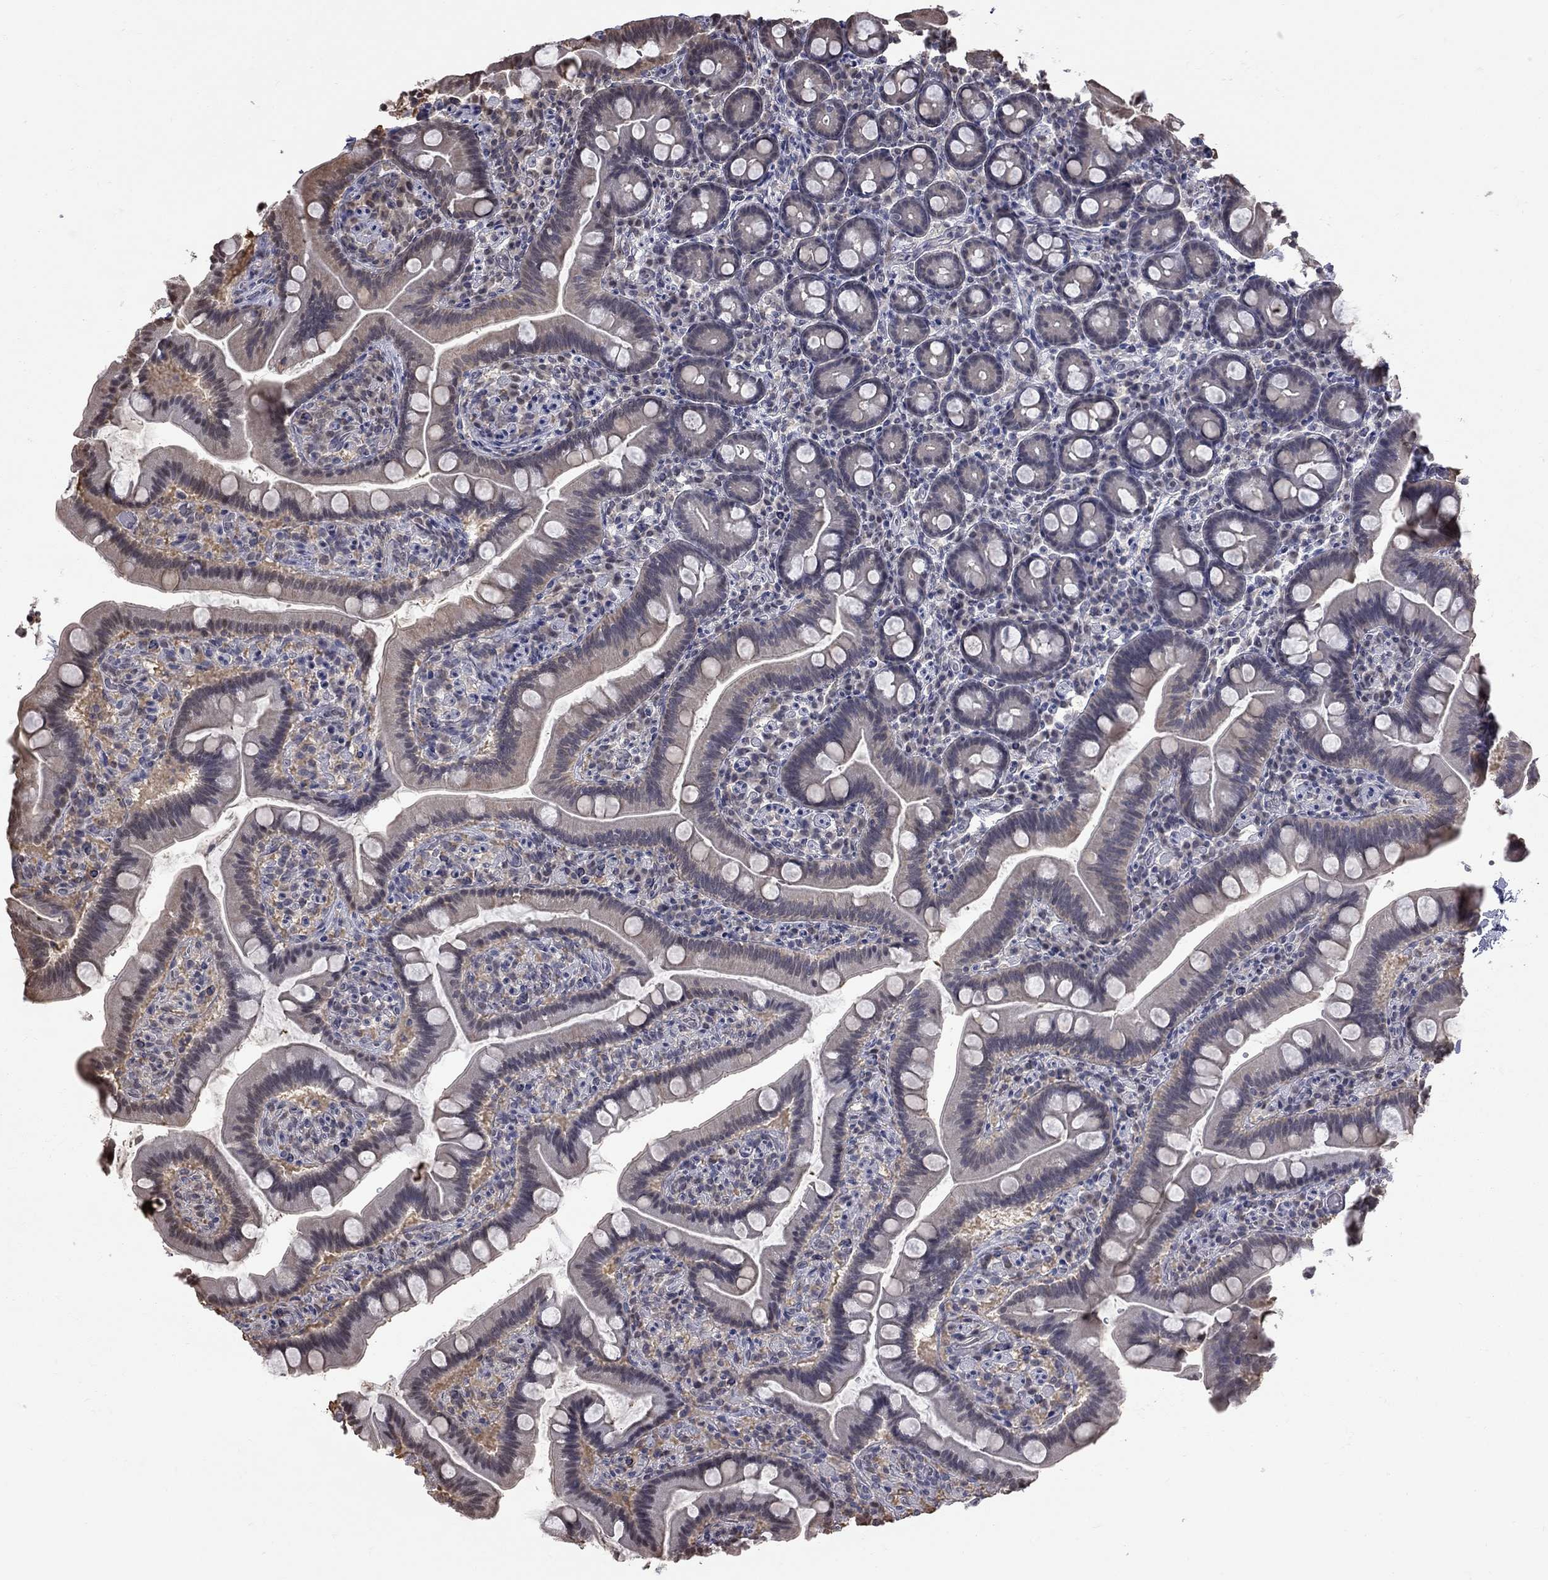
{"staining": {"intensity": "negative", "quantity": "none", "location": "none"}, "tissue": "duodenum", "cell_type": "Glandular cells", "image_type": "normal", "snomed": [{"axis": "morphology", "description": "Normal tissue, NOS"}, {"axis": "topography", "description": "Duodenum"}], "caption": "DAB (3,3'-diaminobenzidine) immunohistochemical staining of normal human duodenum shows no significant expression in glandular cells.", "gene": "RFWD3", "patient": {"sex": "male", "age": 59}}